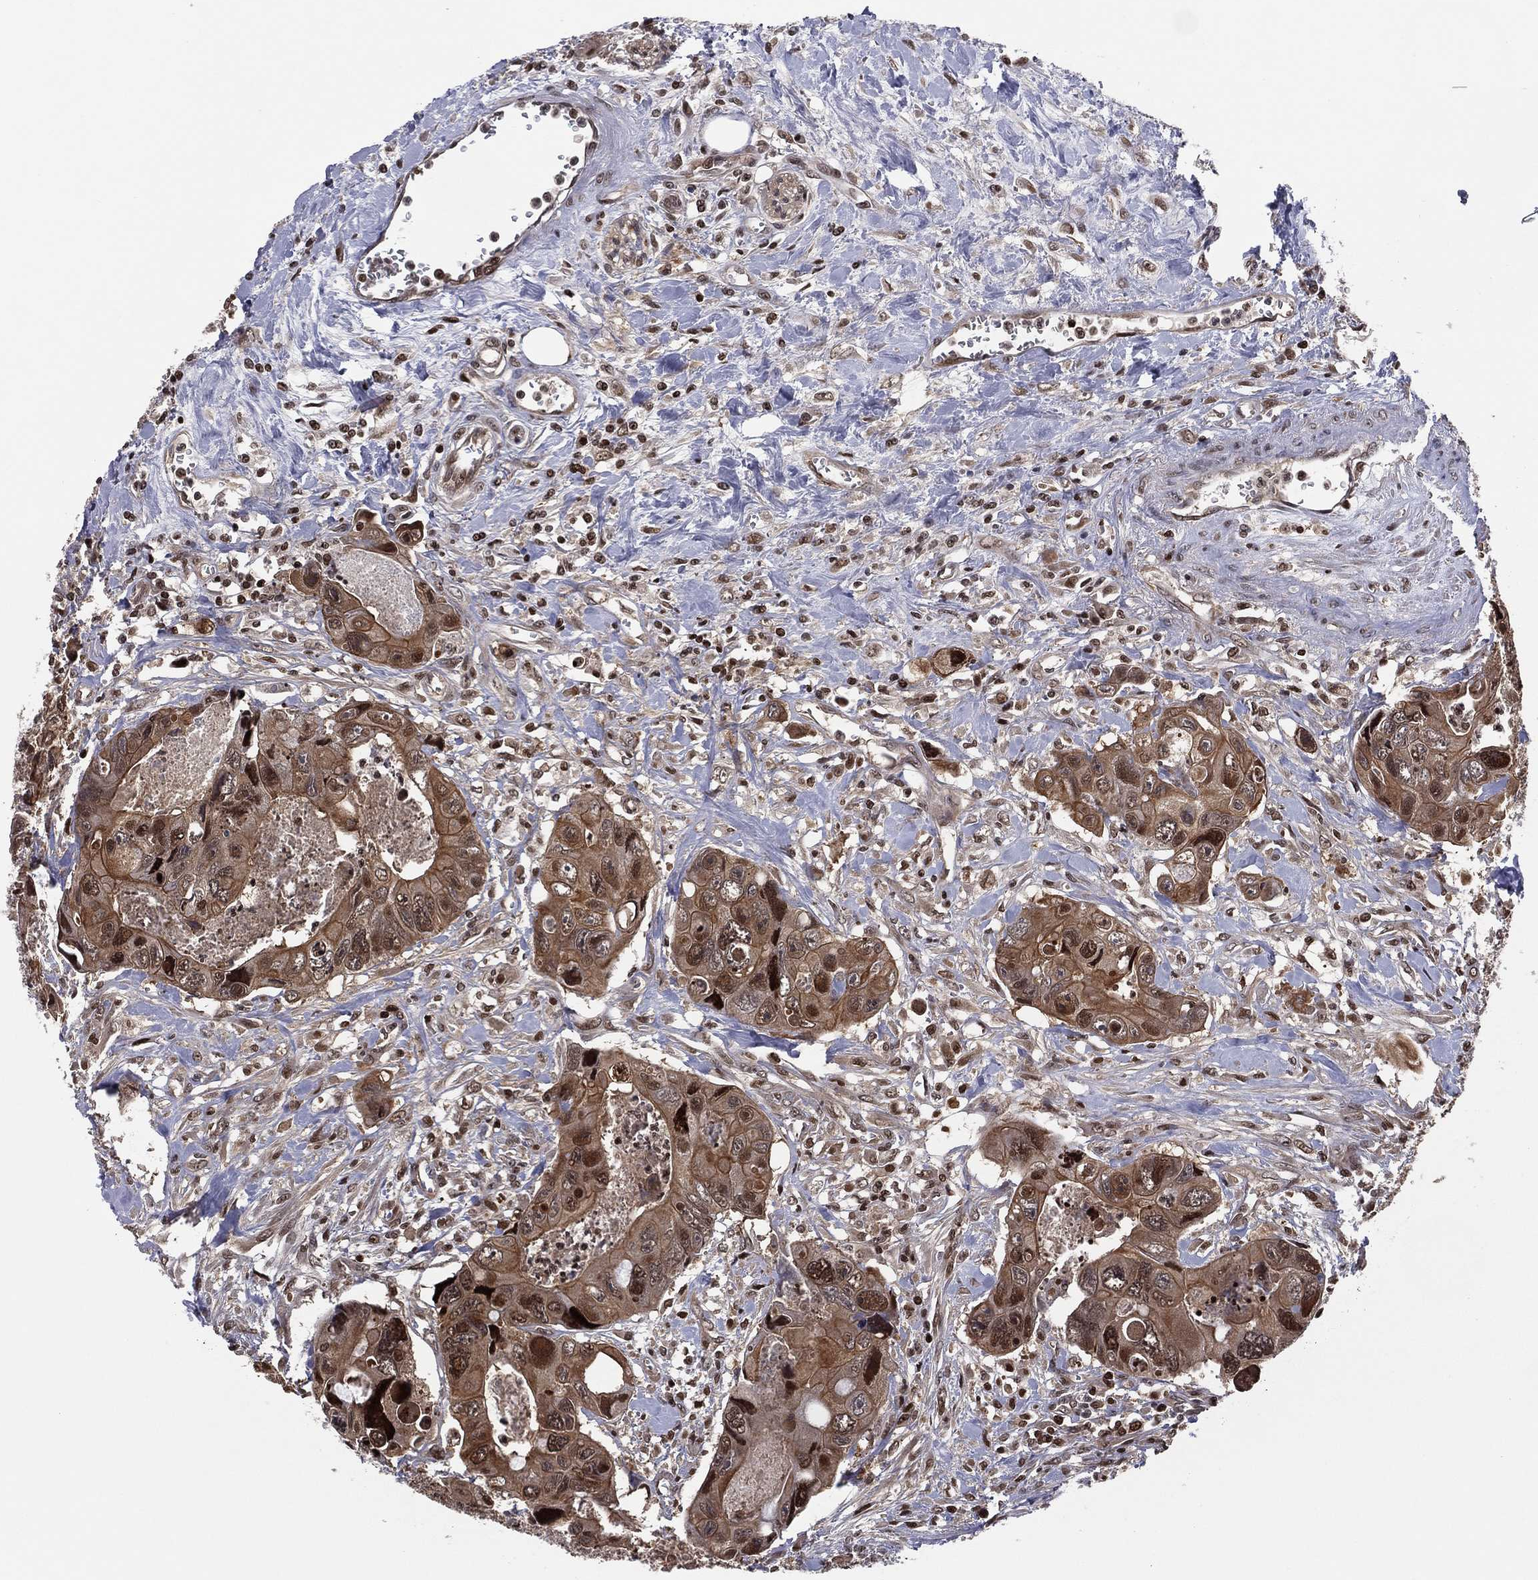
{"staining": {"intensity": "strong", "quantity": ">75%", "location": "cytoplasmic/membranous,nuclear"}, "tissue": "colorectal cancer", "cell_type": "Tumor cells", "image_type": "cancer", "snomed": [{"axis": "morphology", "description": "Adenocarcinoma, NOS"}, {"axis": "topography", "description": "Rectum"}], "caption": "Colorectal adenocarcinoma stained for a protein demonstrates strong cytoplasmic/membranous and nuclear positivity in tumor cells. (DAB = brown stain, brightfield microscopy at high magnification).", "gene": "PSMA1", "patient": {"sex": "male", "age": 62}}